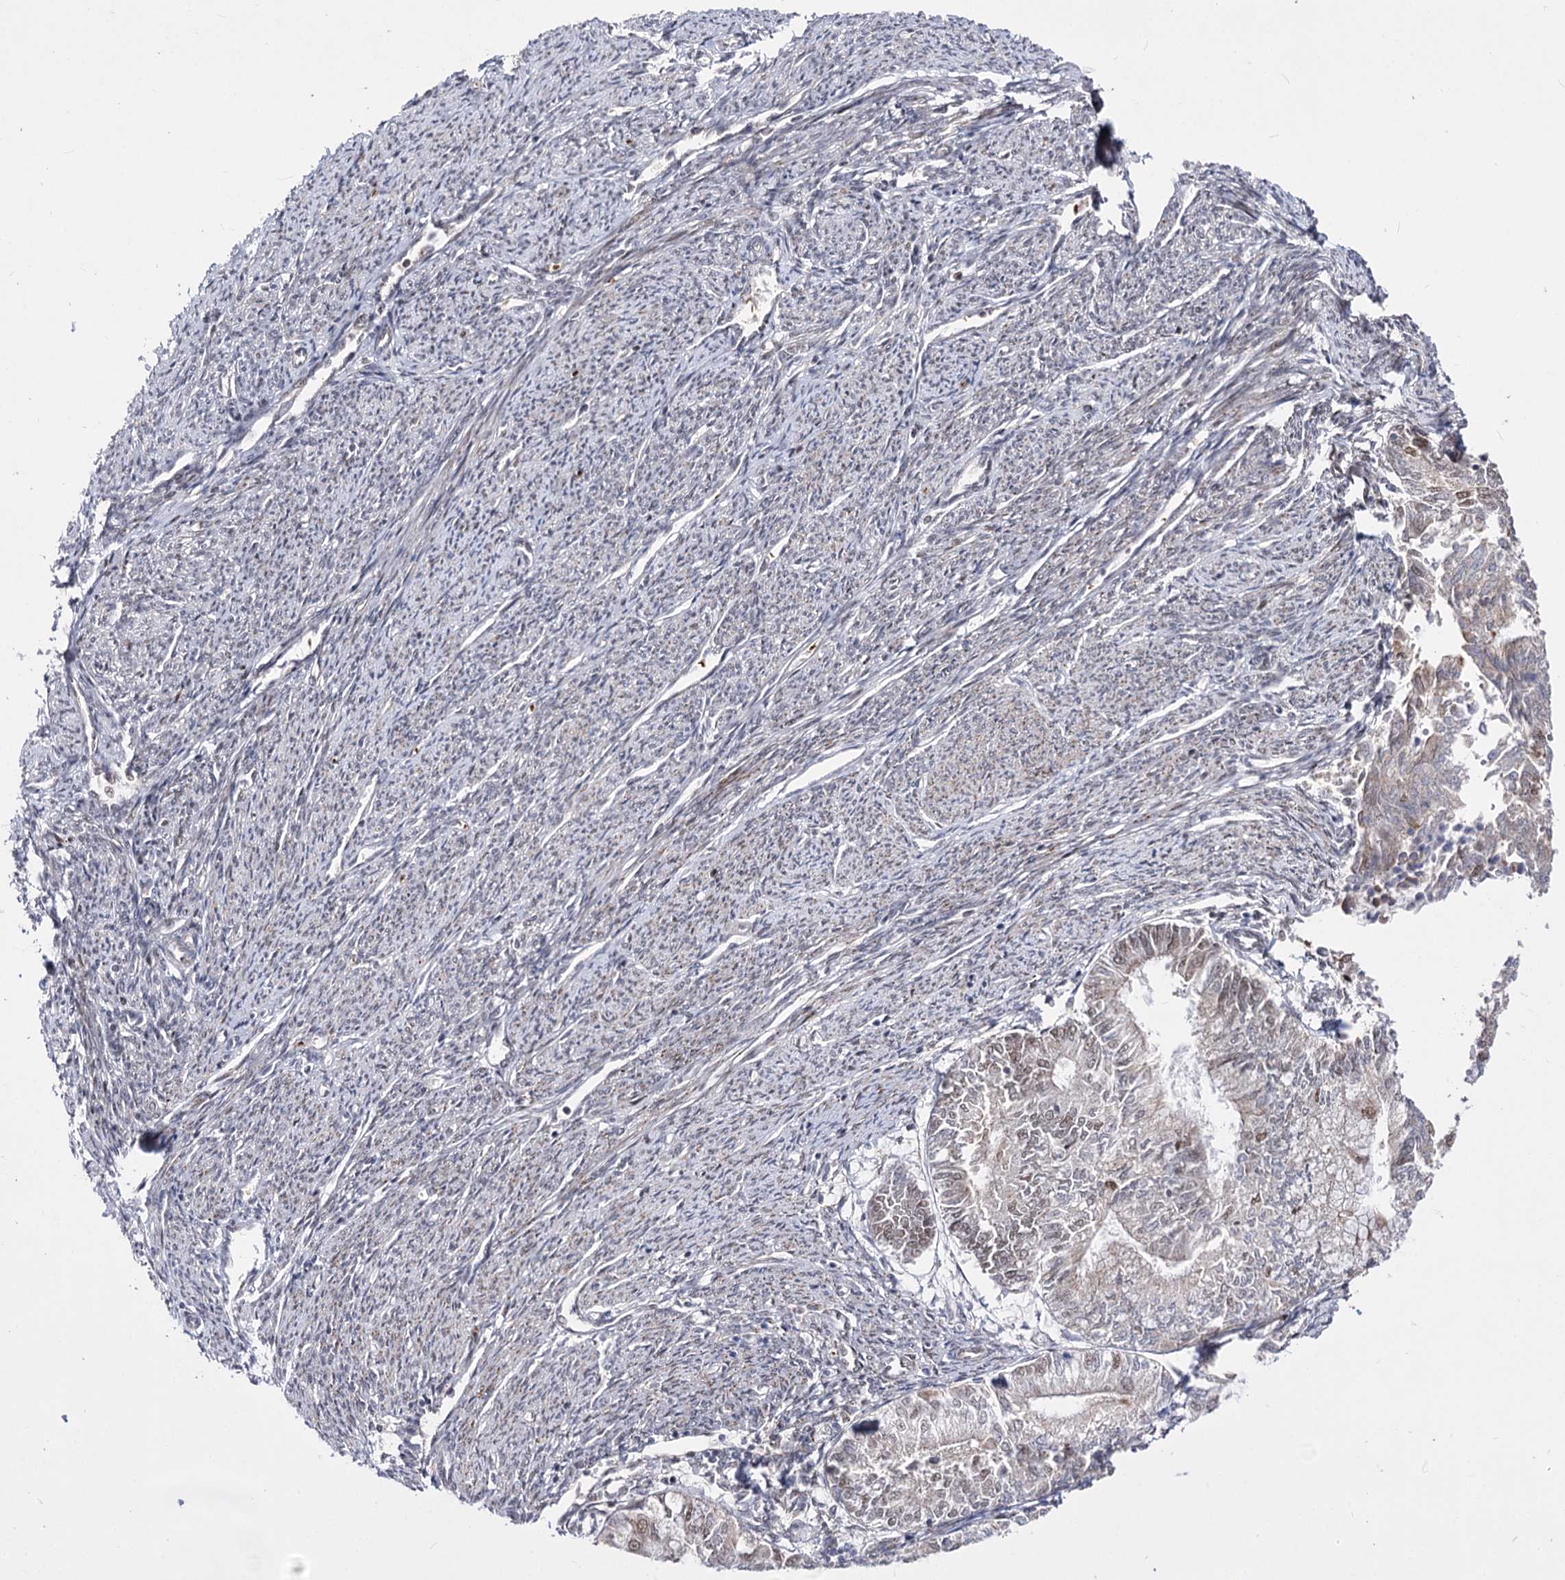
{"staining": {"intensity": "weak", "quantity": "<25%", "location": "nuclear"}, "tissue": "smooth muscle", "cell_type": "Smooth muscle cells", "image_type": "normal", "snomed": [{"axis": "morphology", "description": "Normal tissue, NOS"}, {"axis": "topography", "description": "Smooth muscle"}, {"axis": "topography", "description": "Uterus"}], "caption": "The image demonstrates no significant positivity in smooth muscle cells of smooth muscle. (DAB (3,3'-diaminobenzidine) IHC, high magnification).", "gene": "STOX1", "patient": {"sex": "female", "age": 59}}